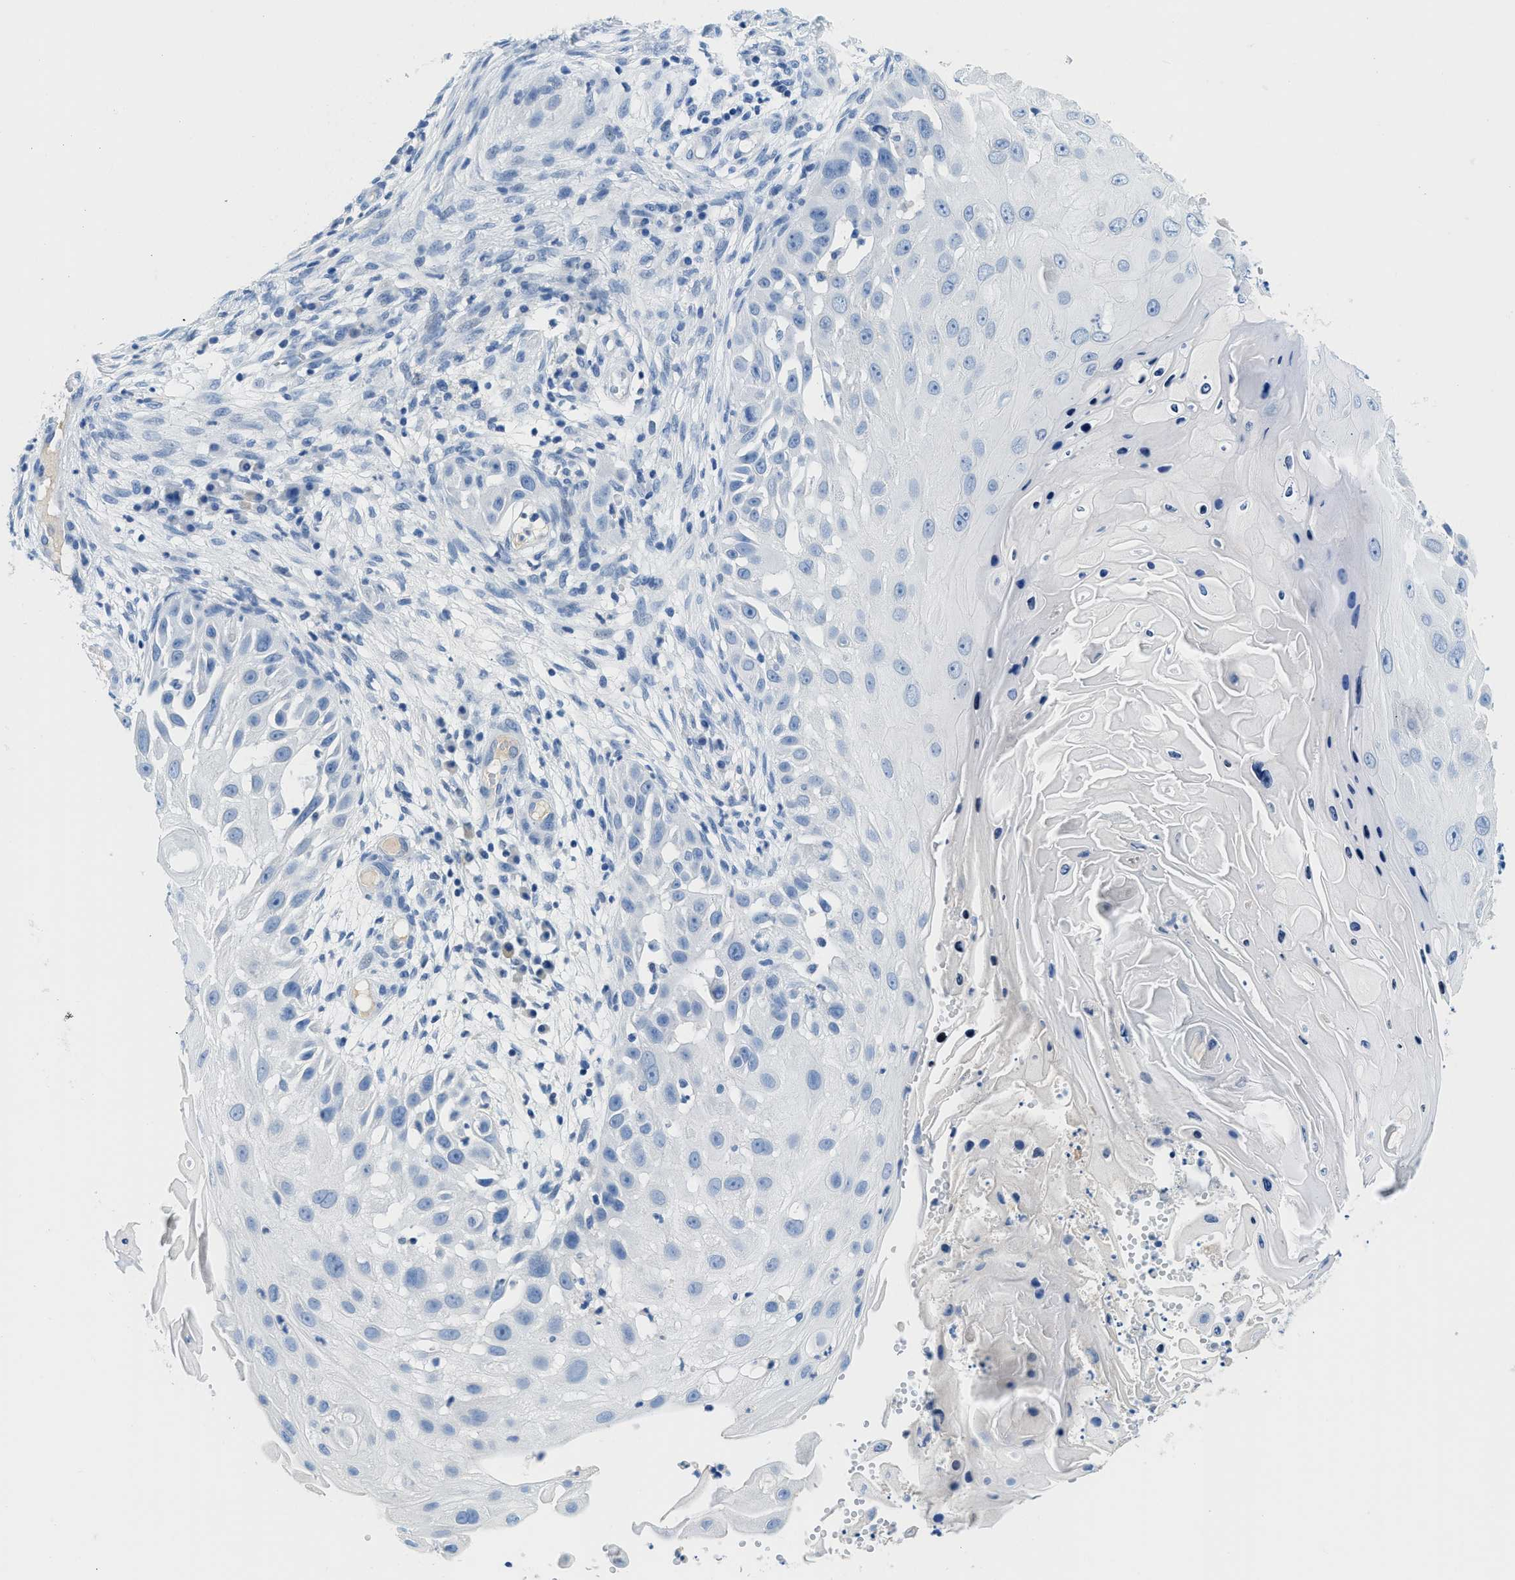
{"staining": {"intensity": "negative", "quantity": "none", "location": "none"}, "tissue": "skin cancer", "cell_type": "Tumor cells", "image_type": "cancer", "snomed": [{"axis": "morphology", "description": "Squamous cell carcinoma, NOS"}, {"axis": "topography", "description": "Skin"}], "caption": "DAB immunohistochemical staining of human skin cancer exhibits no significant positivity in tumor cells.", "gene": "MBL2", "patient": {"sex": "female", "age": 44}}